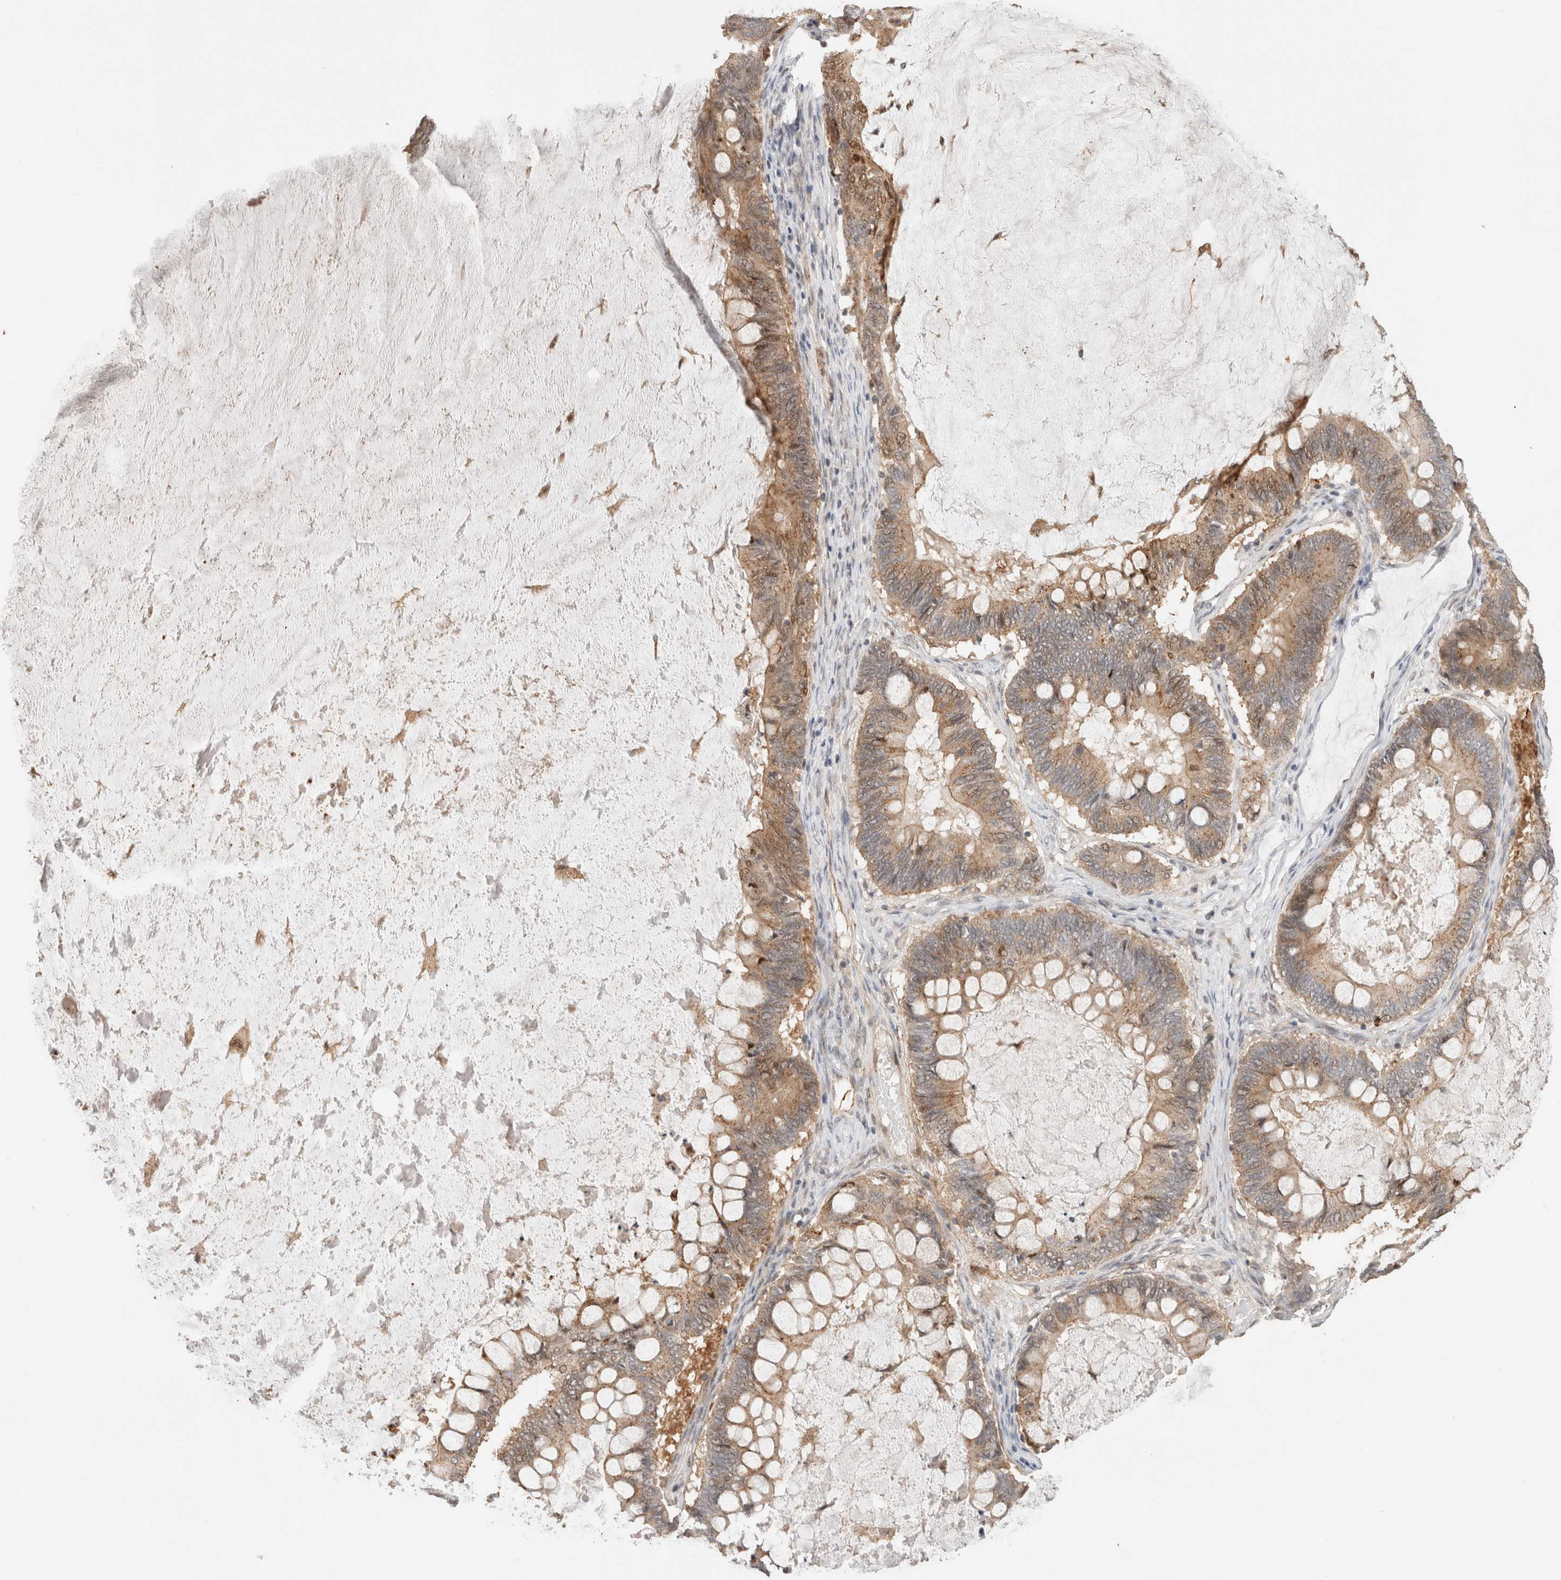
{"staining": {"intensity": "moderate", "quantity": ">75%", "location": "cytoplasmic/membranous"}, "tissue": "ovarian cancer", "cell_type": "Tumor cells", "image_type": "cancer", "snomed": [{"axis": "morphology", "description": "Cystadenocarcinoma, mucinous, NOS"}, {"axis": "topography", "description": "Ovary"}], "caption": "This micrograph reveals IHC staining of human ovarian mucinous cystadenocarcinoma, with medium moderate cytoplasmic/membranous expression in about >75% of tumor cells.", "gene": "OTUD6B", "patient": {"sex": "female", "age": 61}}